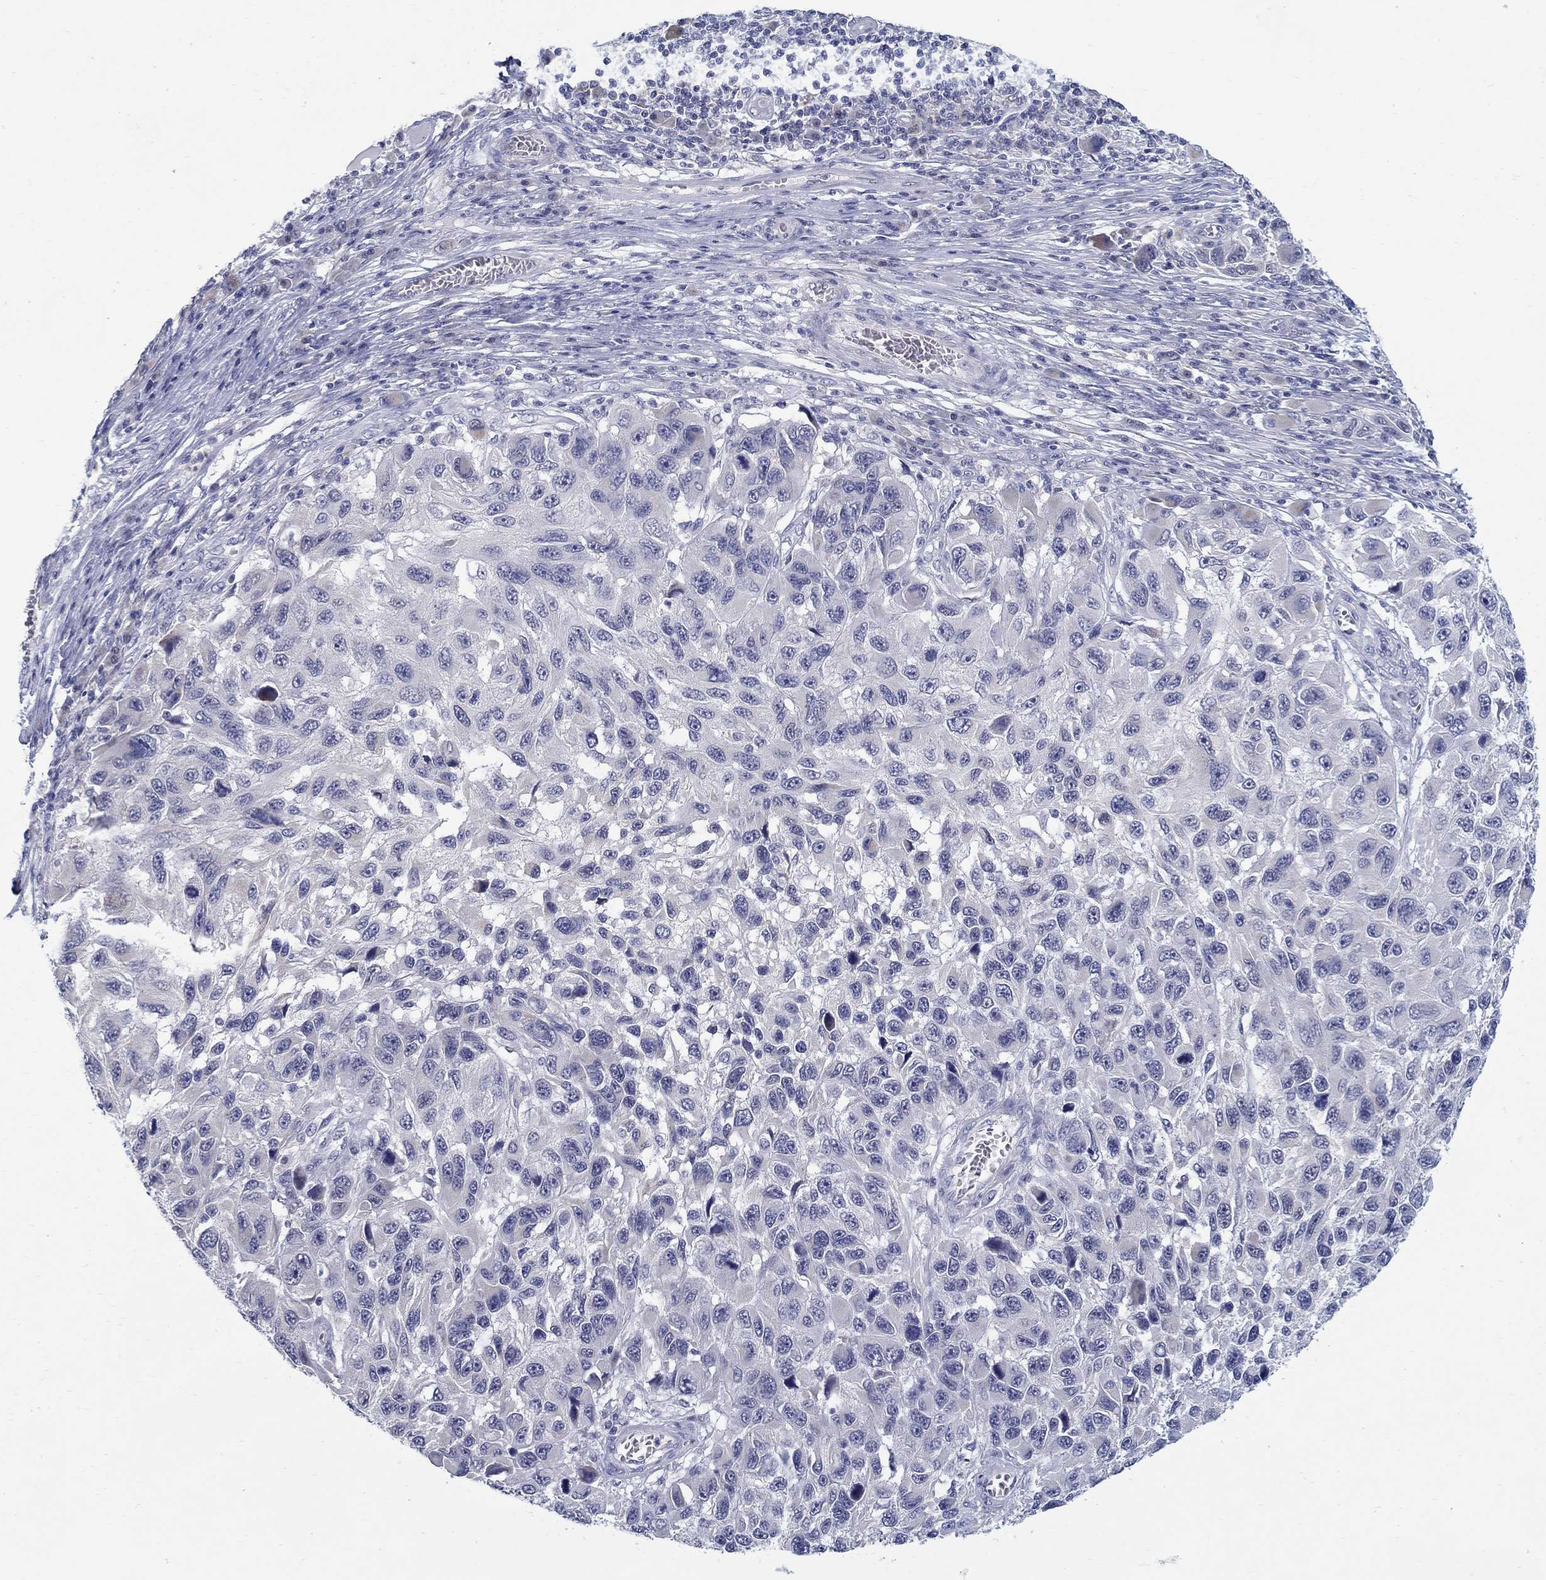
{"staining": {"intensity": "negative", "quantity": "none", "location": "none"}, "tissue": "melanoma", "cell_type": "Tumor cells", "image_type": "cancer", "snomed": [{"axis": "morphology", "description": "Malignant melanoma, NOS"}, {"axis": "topography", "description": "Skin"}], "caption": "IHC micrograph of neoplastic tissue: malignant melanoma stained with DAB demonstrates no significant protein staining in tumor cells.", "gene": "ABCA4", "patient": {"sex": "male", "age": 53}}